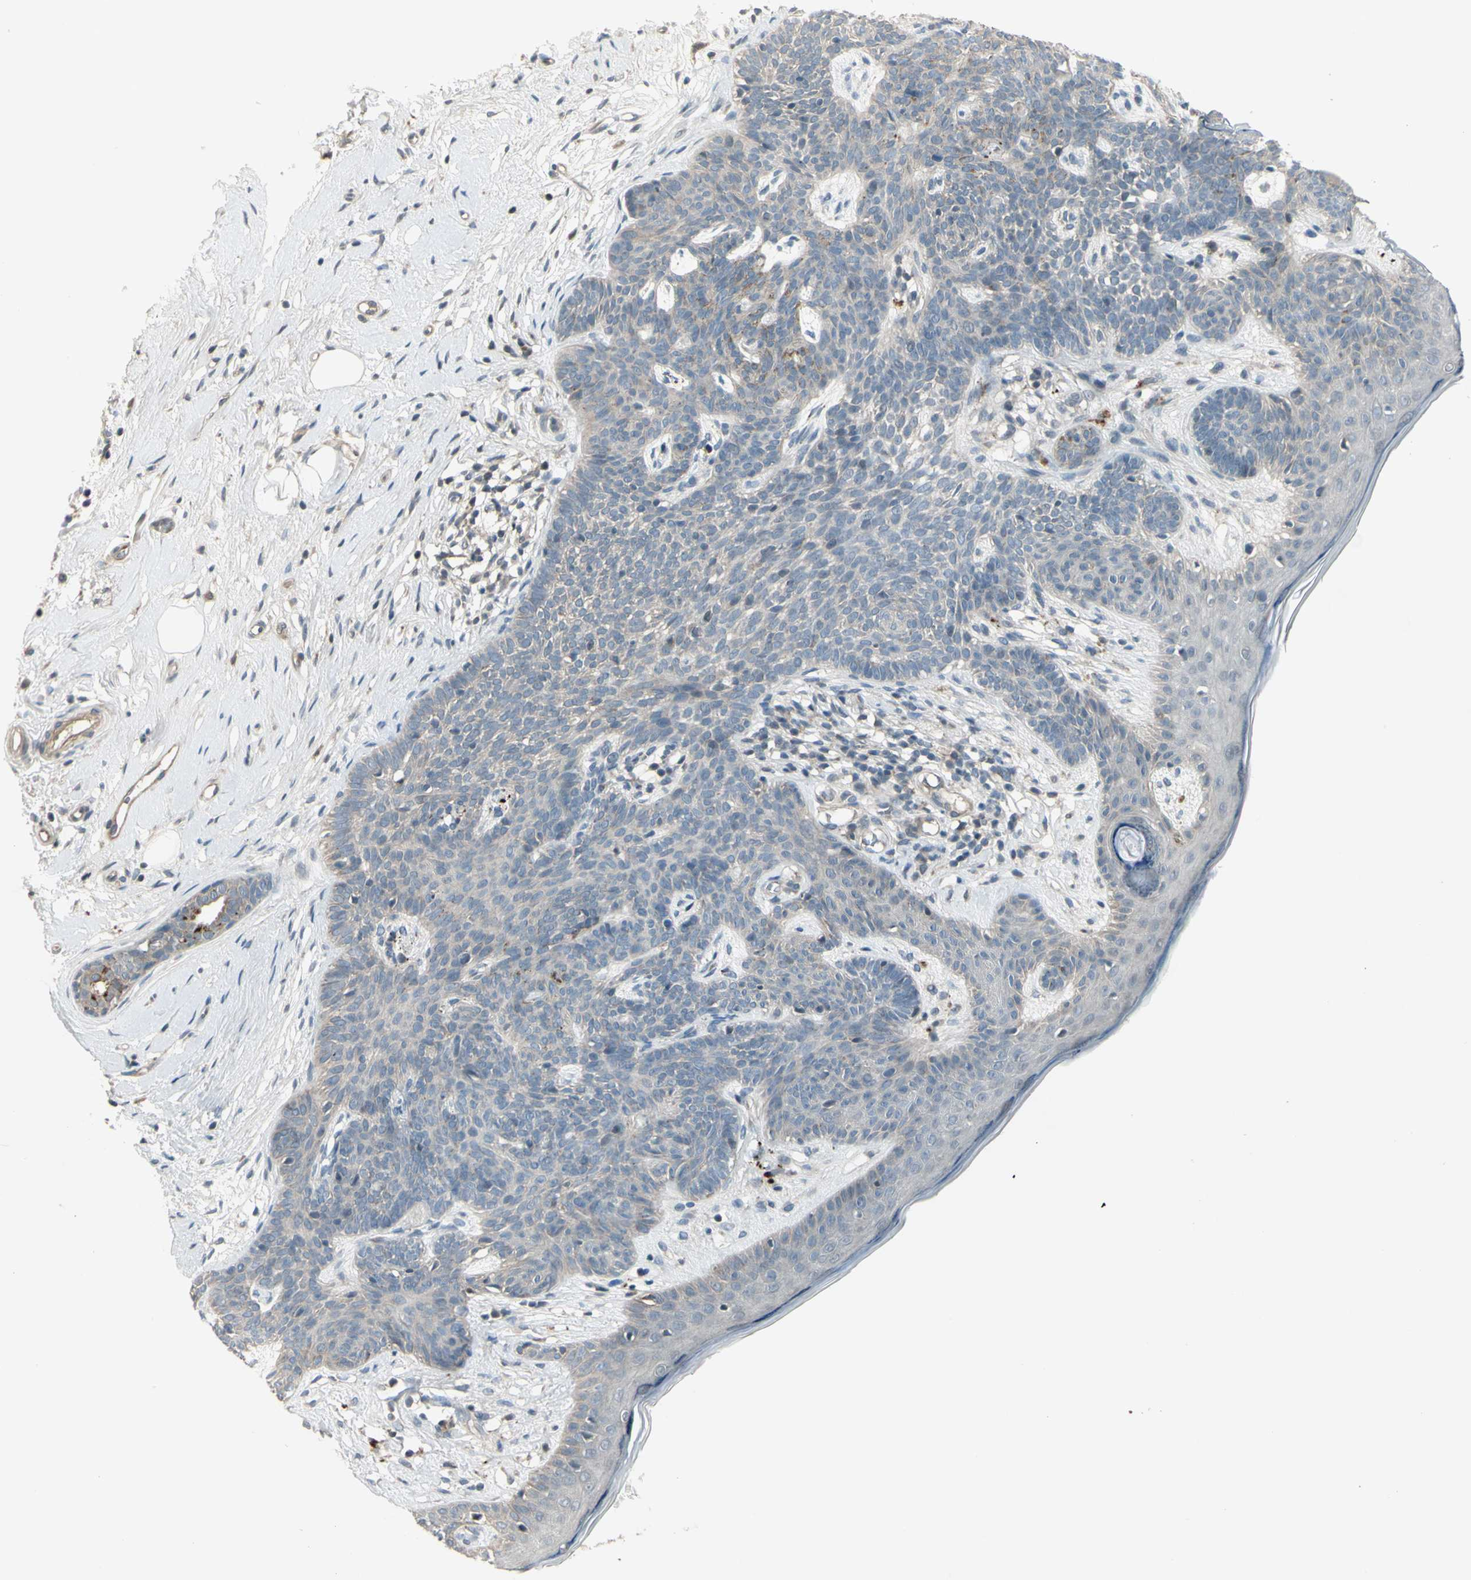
{"staining": {"intensity": "weak", "quantity": "<25%", "location": "cytoplasmic/membranous"}, "tissue": "skin cancer", "cell_type": "Tumor cells", "image_type": "cancer", "snomed": [{"axis": "morphology", "description": "Developmental malformation"}, {"axis": "morphology", "description": "Basal cell carcinoma"}, {"axis": "topography", "description": "Skin"}], "caption": "Immunohistochemistry of basal cell carcinoma (skin) shows no expression in tumor cells.", "gene": "OSTM1", "patient": {"sex": "female", "age": 62}}